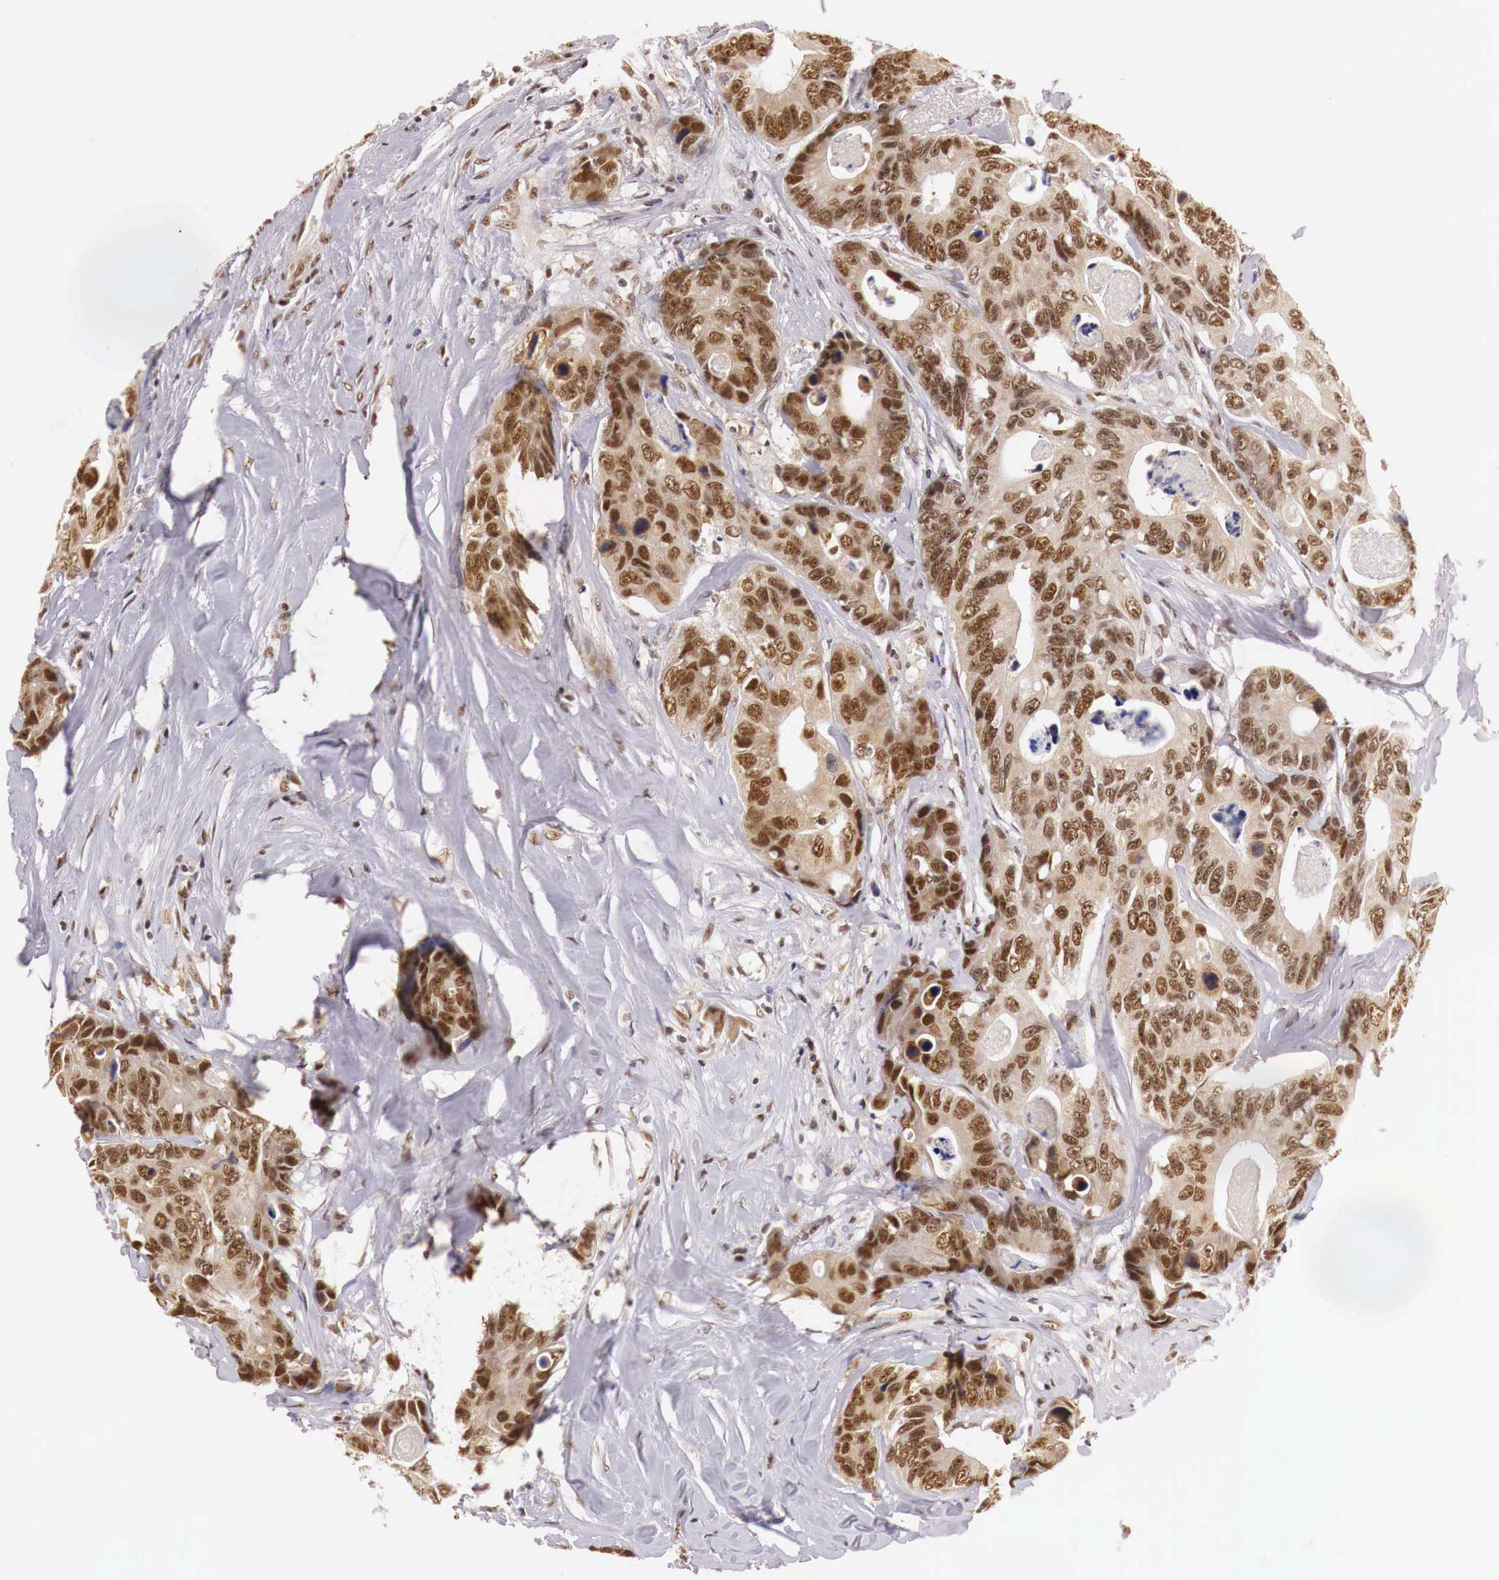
{"staining": {"intensity": "strong", "quantity": ">75%", "location": "cytoplasmic/membranous,nuclear"}, "tissue": "colorectal cancer", "cell_type": "Tumor cells", "image_type": "cancer", "snomed": [{"axis": "morphology", "description": "Adenocarcinoma, NOS"}, {"axis": "topography", "description": "Colon"}], "caption": "A high-resolution histopathology image shows IHC staining of colorectal cancer, which exhibits strong cytoplasmic/membranous and nuclear positivity in approximately >75% of tumor cells.", "gene": "GPKOW", "patient": {"sex": "female", "age": 86}}